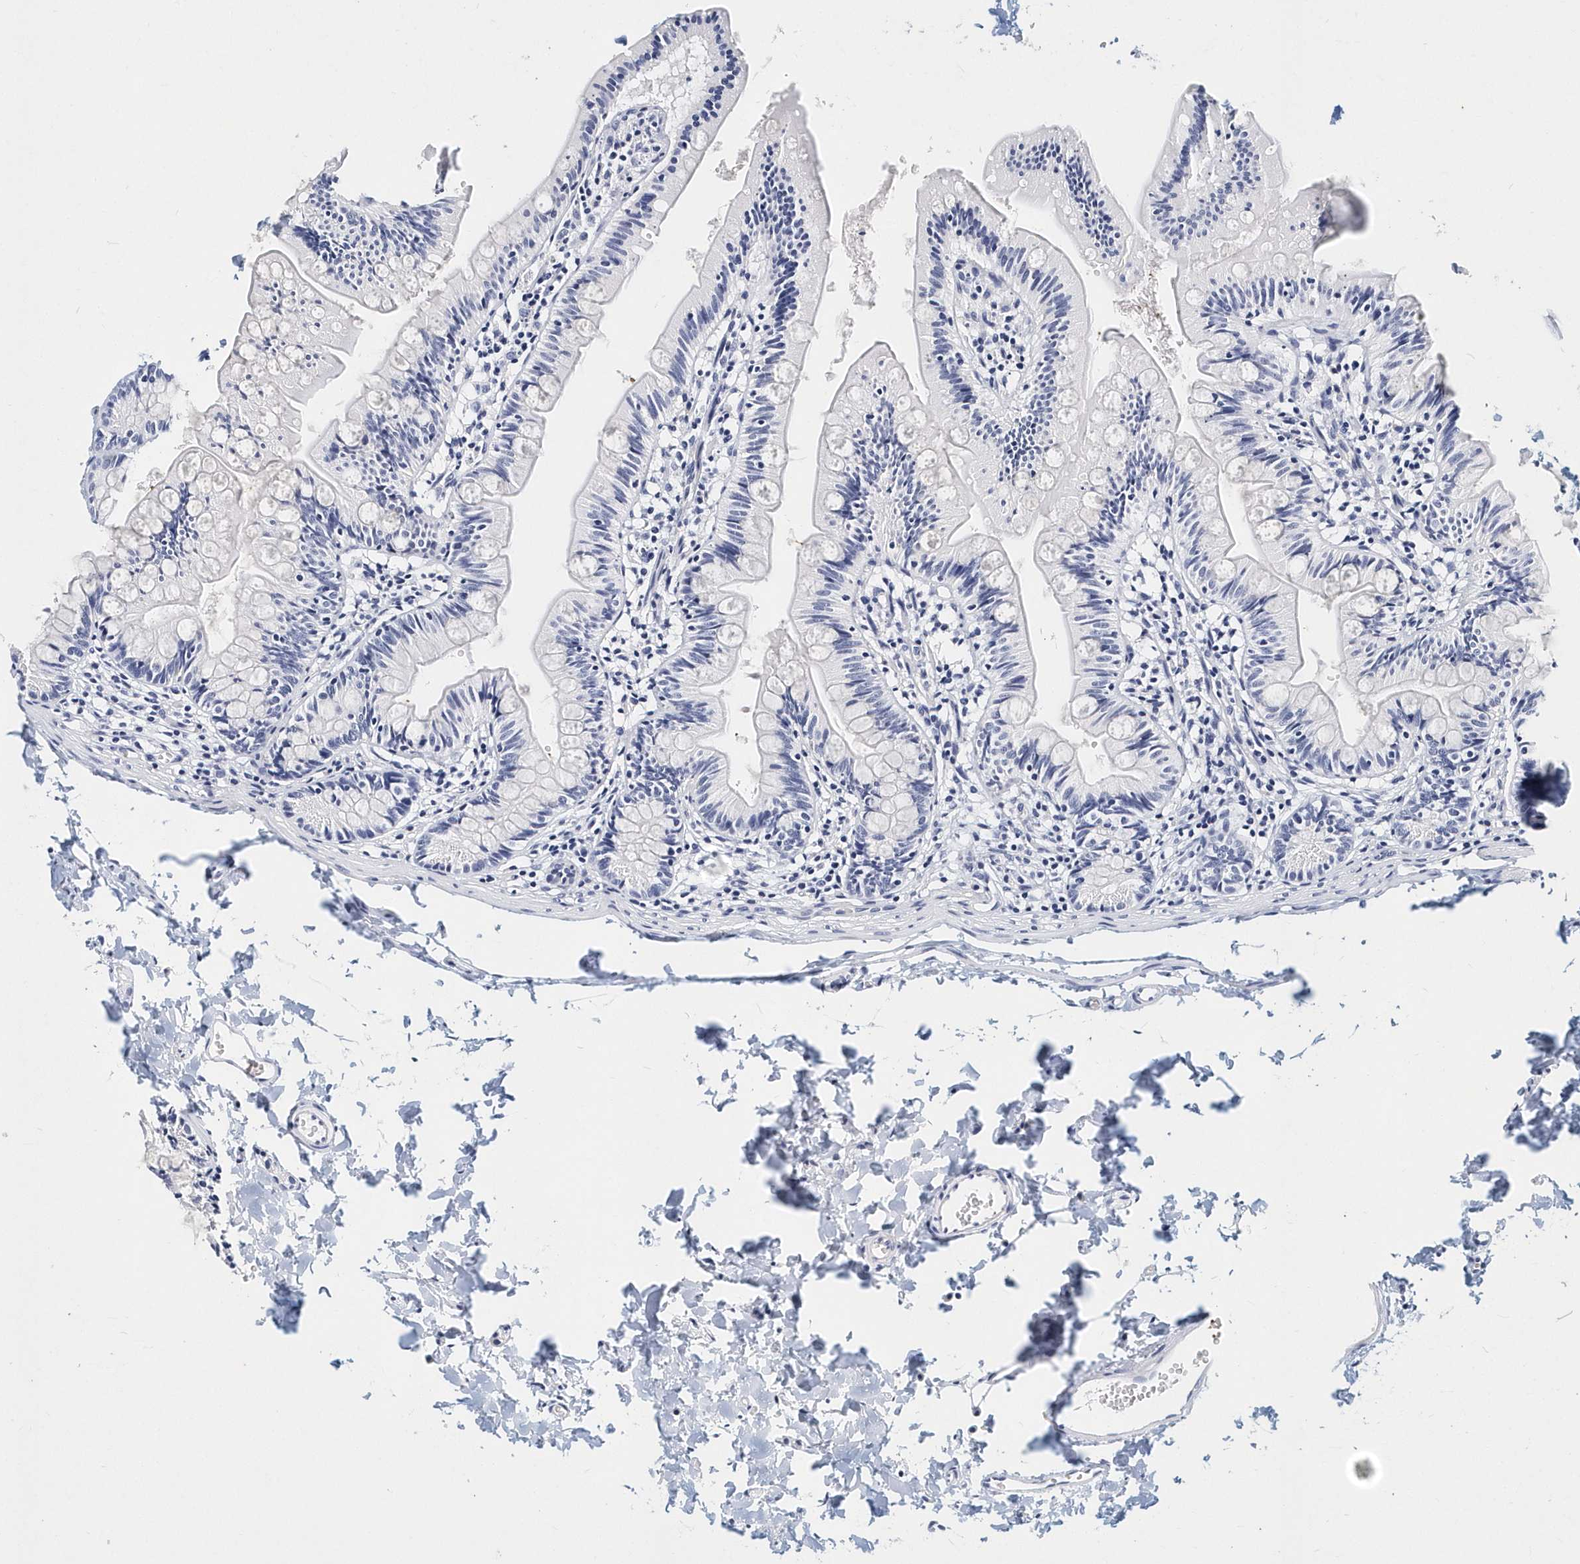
{"staining": {"intensity": "negative", "quantity": "none", "location": "none"}, "tissue": "small intestine", "cell_type": "Glandular cells", "image_type": "normal", "snomed": [{"axis": "morphology", "description": "Normal tissue, NOS"}, {"axis": "topography", "description": "Small intestine"}], "caption": "Glandular cells are negative for brown protein staining in normal small intestine. The staining was performed using DAB (3,3'-diaminobenzidine) to visualize the protein expression in brown, while the nuclei were stained in blue with hematoxylin (Magnification: 20x).", "gene": "ITGA2B", "patient": {"sex": "male", "age": 7}}